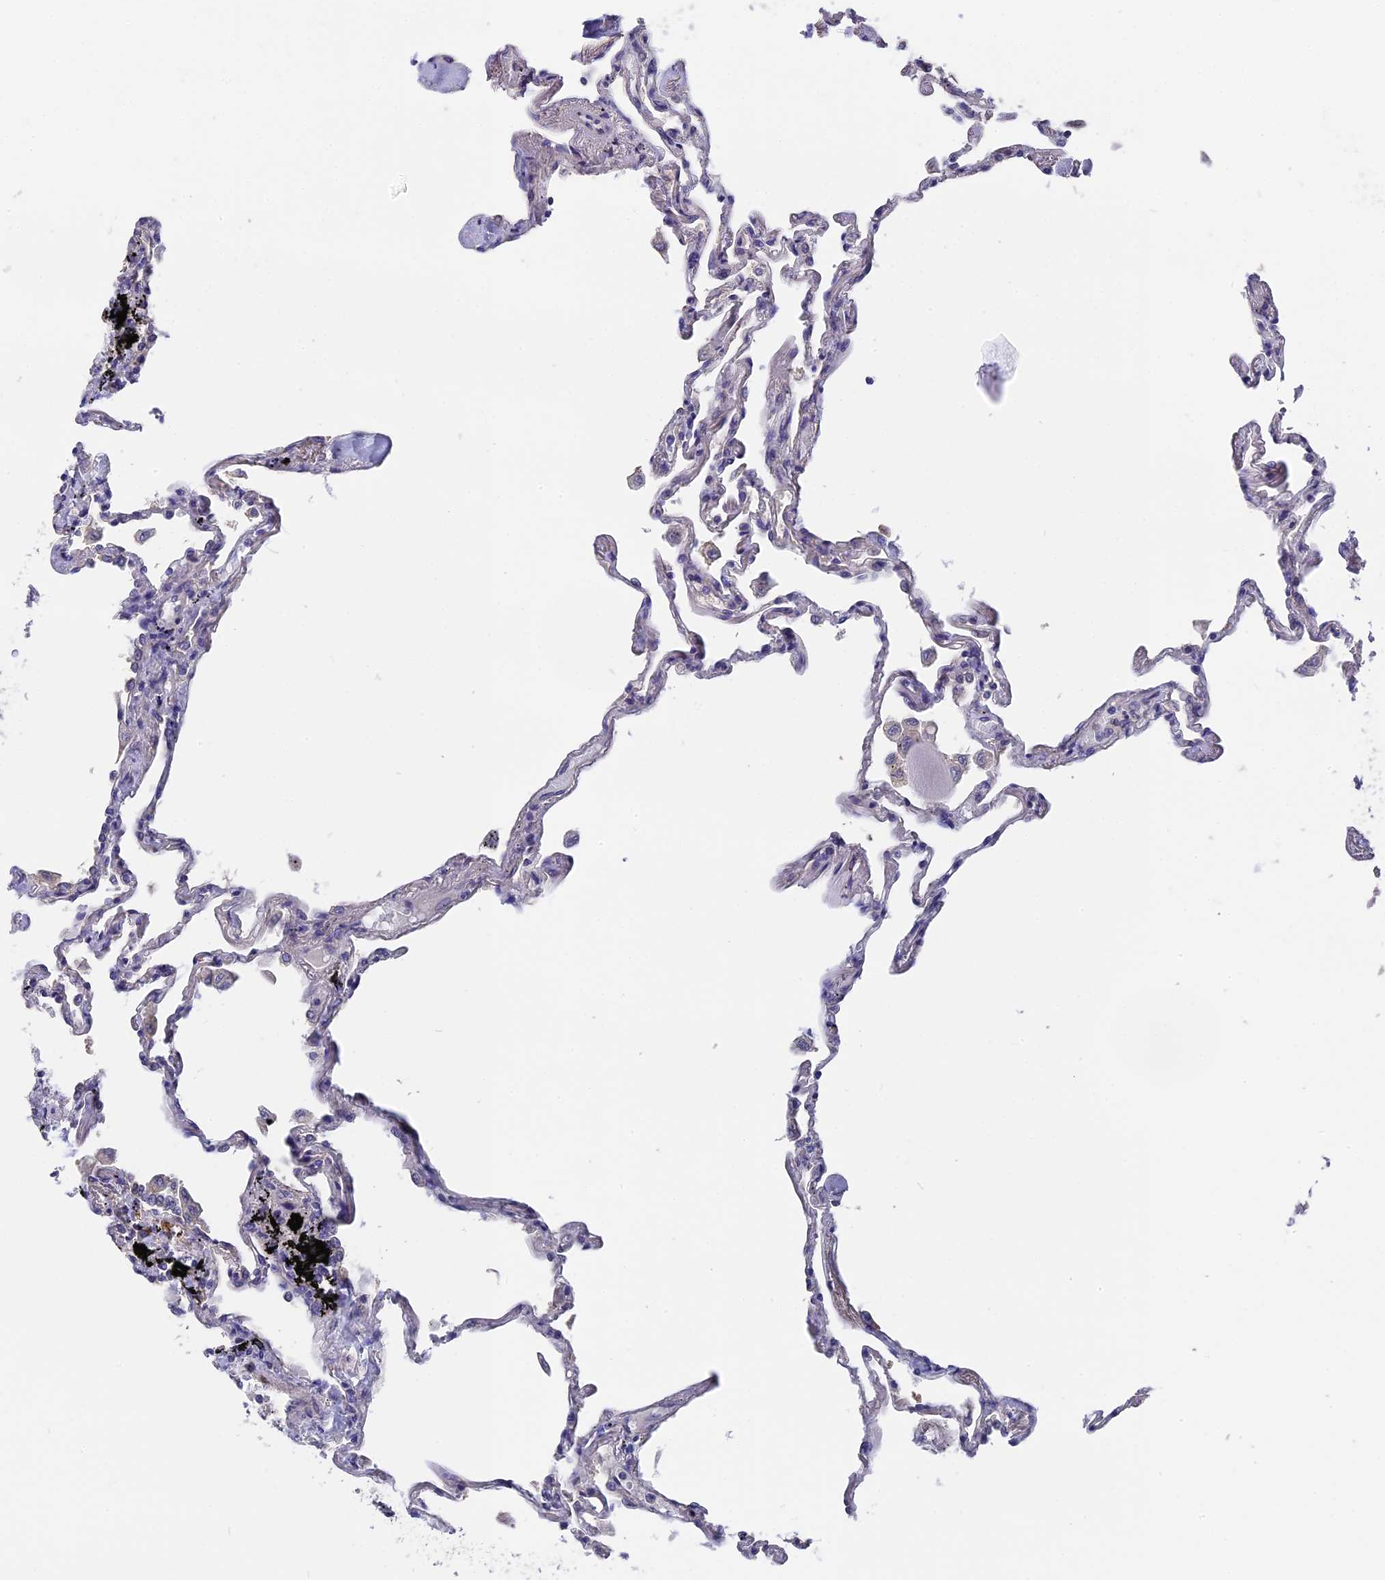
{"staining": {"intensity": "negative", "quantity": "none", "location": "none"}, "tissue": "lung", "cell_type": "Alveolar cells", "image_type": "normal", "snomed": [{"axis": "morphology", "description": "Normal tissue, NOS"}, {"axis": "topography", "description": "Lung"}], "caption": "This is an immunohistochemistry (IHC) photomicrograph of normal lung. There is no positivity in alveolar cells.", "gene": "ZCCHC2", "patient": {"sex": "female", "age": 67}}